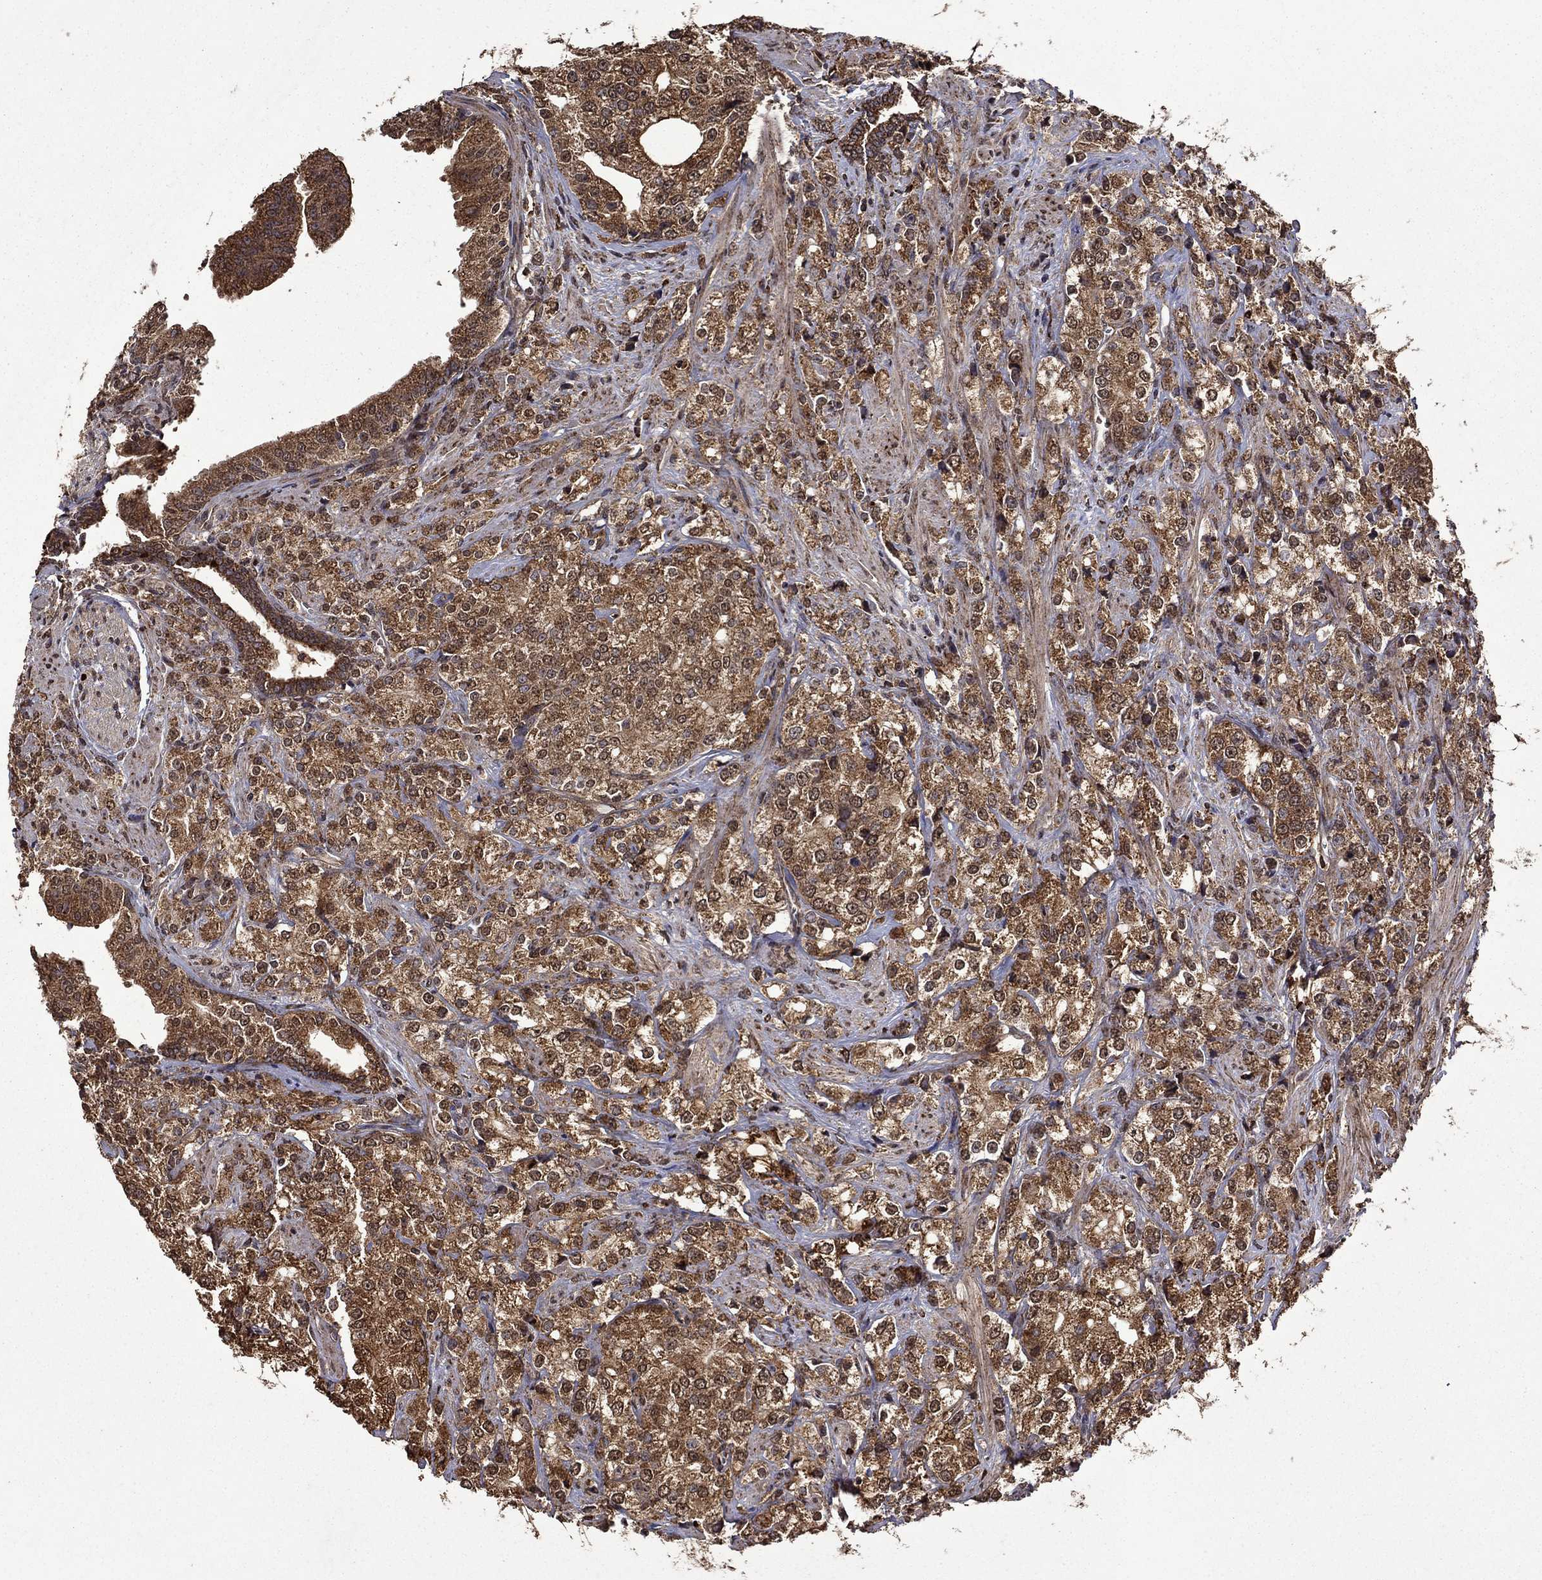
{"staining": {"intensity": "strong", "quantity": ">75%", "location": "cytoplasmic/membranous,nuclear"}, "tissue": "prostate cancer", "cell_type": "Tumor cells", "image_type": "cancer", "snomed": [{"axis": "morphology", "description": "Adenocarcinoma, NOS"}, {"axis": "topography", "description": "Prostate and seminal vesicle, NOS"}, {"axis": "topography", "description": "Prostate"}], "caption": "The immunohistochemical stain highlights strong cytoplasmic/membranous and nuclear positivity in tumor cells of adenocarcinoma (prostate) tissue.", "gene": "ITM2B", "patient": {"sex": "male", "age": 68}}